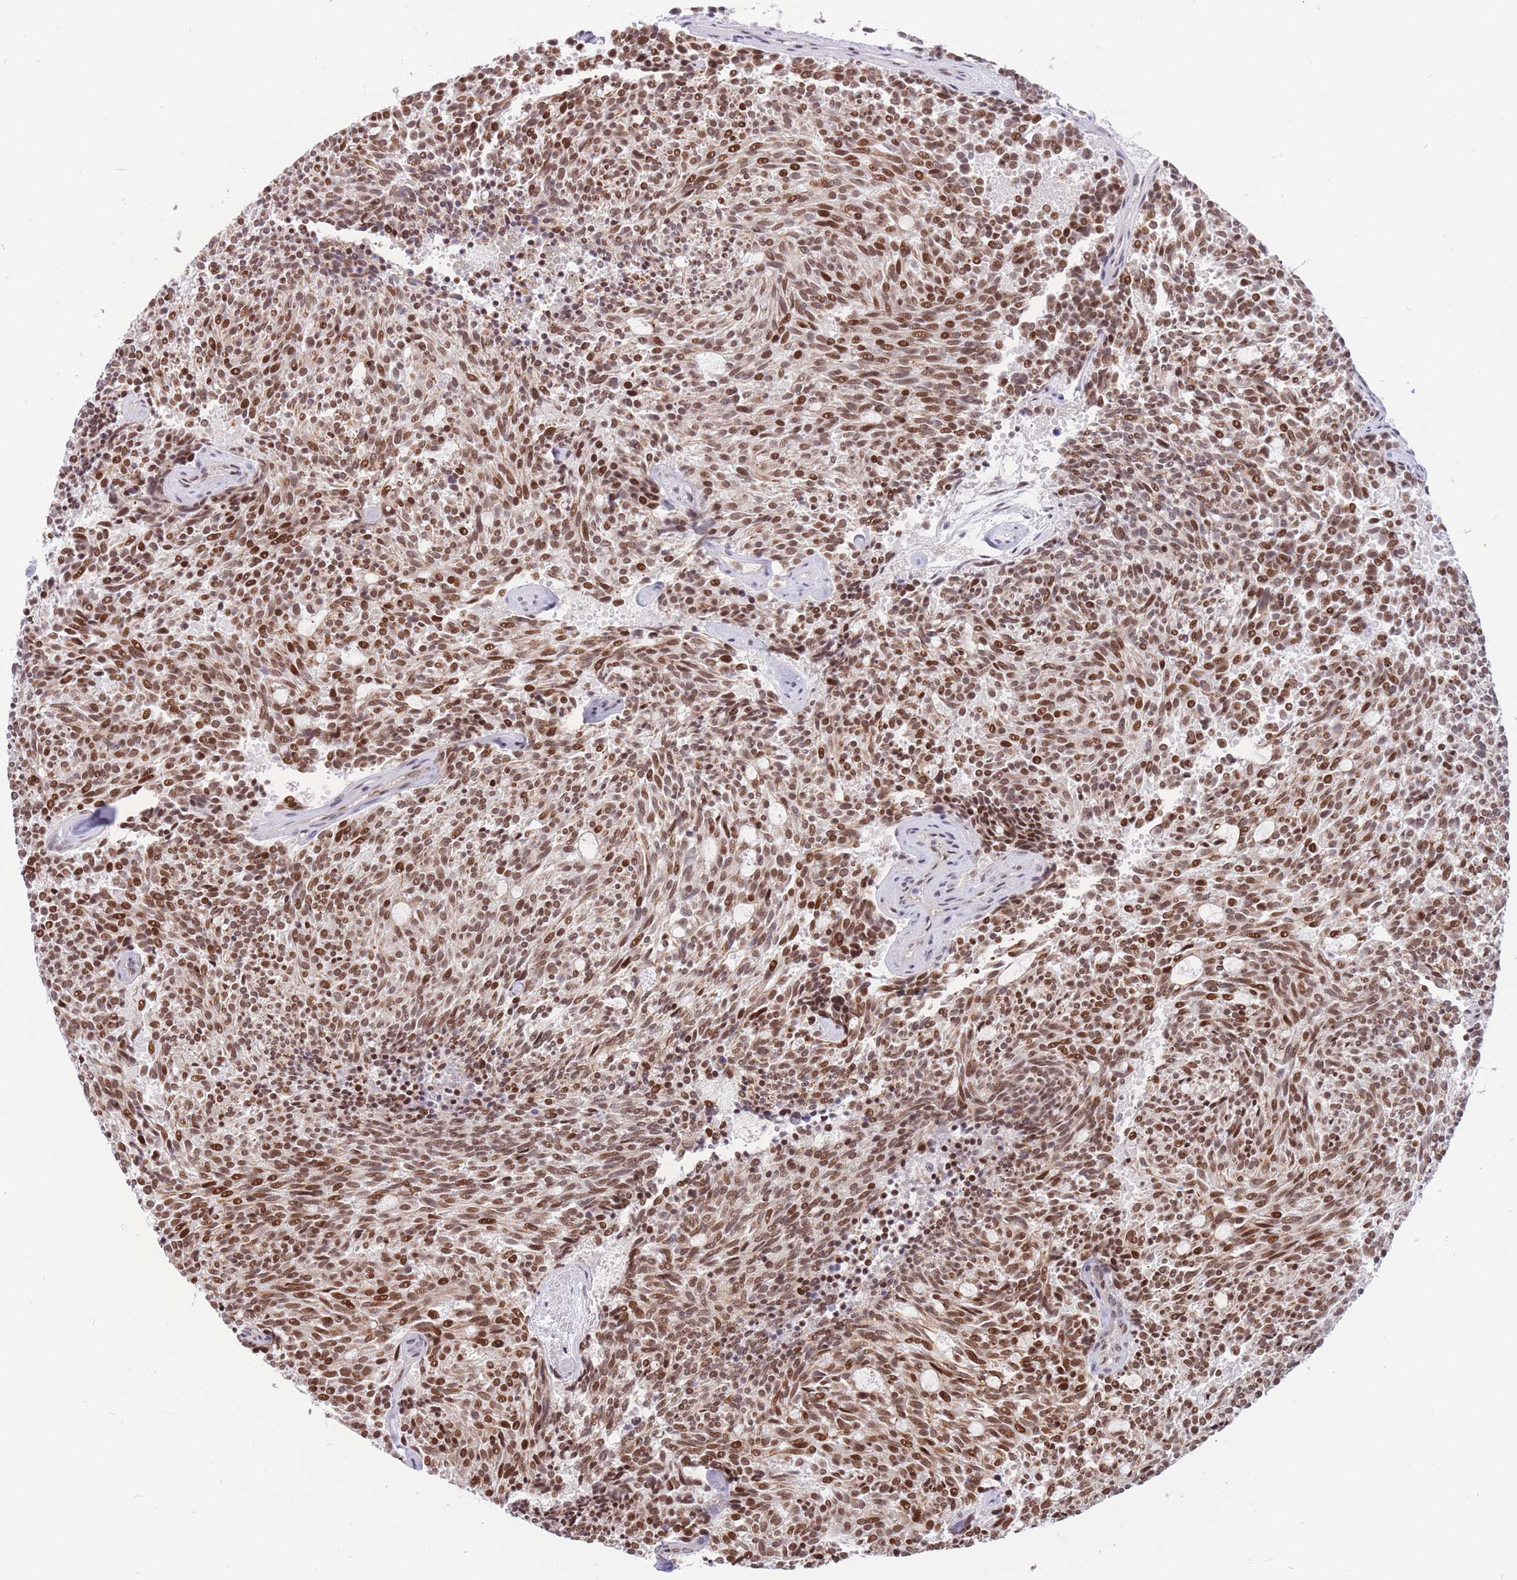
{"staining": {"intensity": "strong", "quantity": ">75%", "location": "nuclear"}, "tissue": "carcinoid", "cell_type": "Tumor cells", "image_type": "cancer", "snomed": [{"axis": "morphology", "description": "Carcinoid, malignant, NOS"}, {"axis": "topography", "description": "Pancreas"}], "caption": "Malignant carcinoid stained for a protein (brown) shows strong nuclear positive staining in about >75% of tumor cells.", "gene": "TARBP2", "patient": {"sex": "female", "age": 54}}